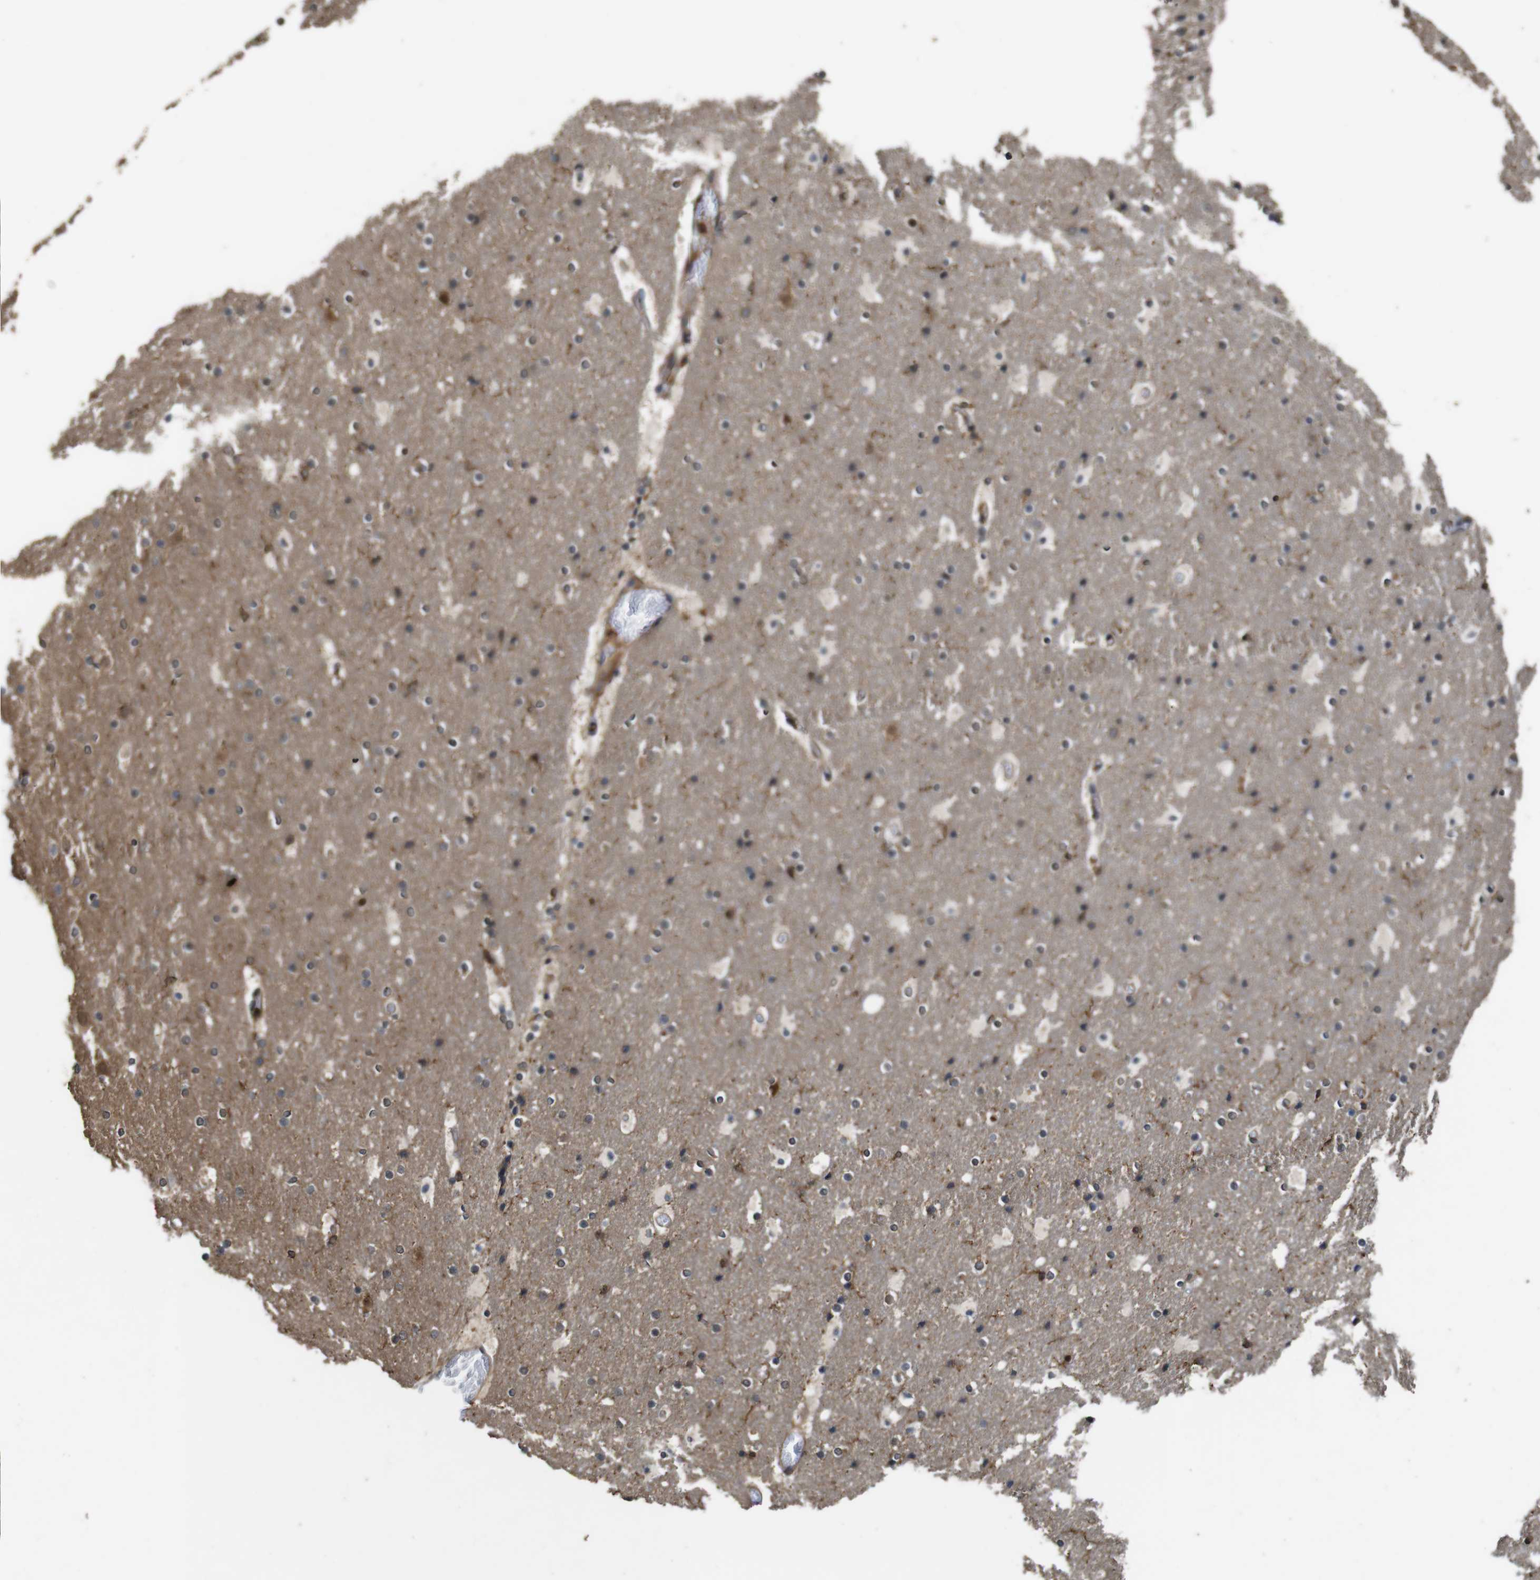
{"staining": {"intensity": "moderate", "quantity": ">75%", "location": "cytoplasmic/membranous"}, "tissue": "cerebral cortex", "cell_type": "Endothelial cells", "image_type": "normal", "snomed": [{"axis": "morphology", "description": "Normal tissue, NOS"}, {"axis": "topography", "description": "Cerebral cortex"}], "caption": "IHC histopathology image of normal cerebral cortex: human cerebral cortex stained using IHC shows medium levels of moderate protein expression localized specifically in the cytoplasmic/membranous of endothelial cells, appearing as a cytoplasmic/membranous brown color.", "gene": "BAG4", "patient": {"sex": "male", "age": 57}}